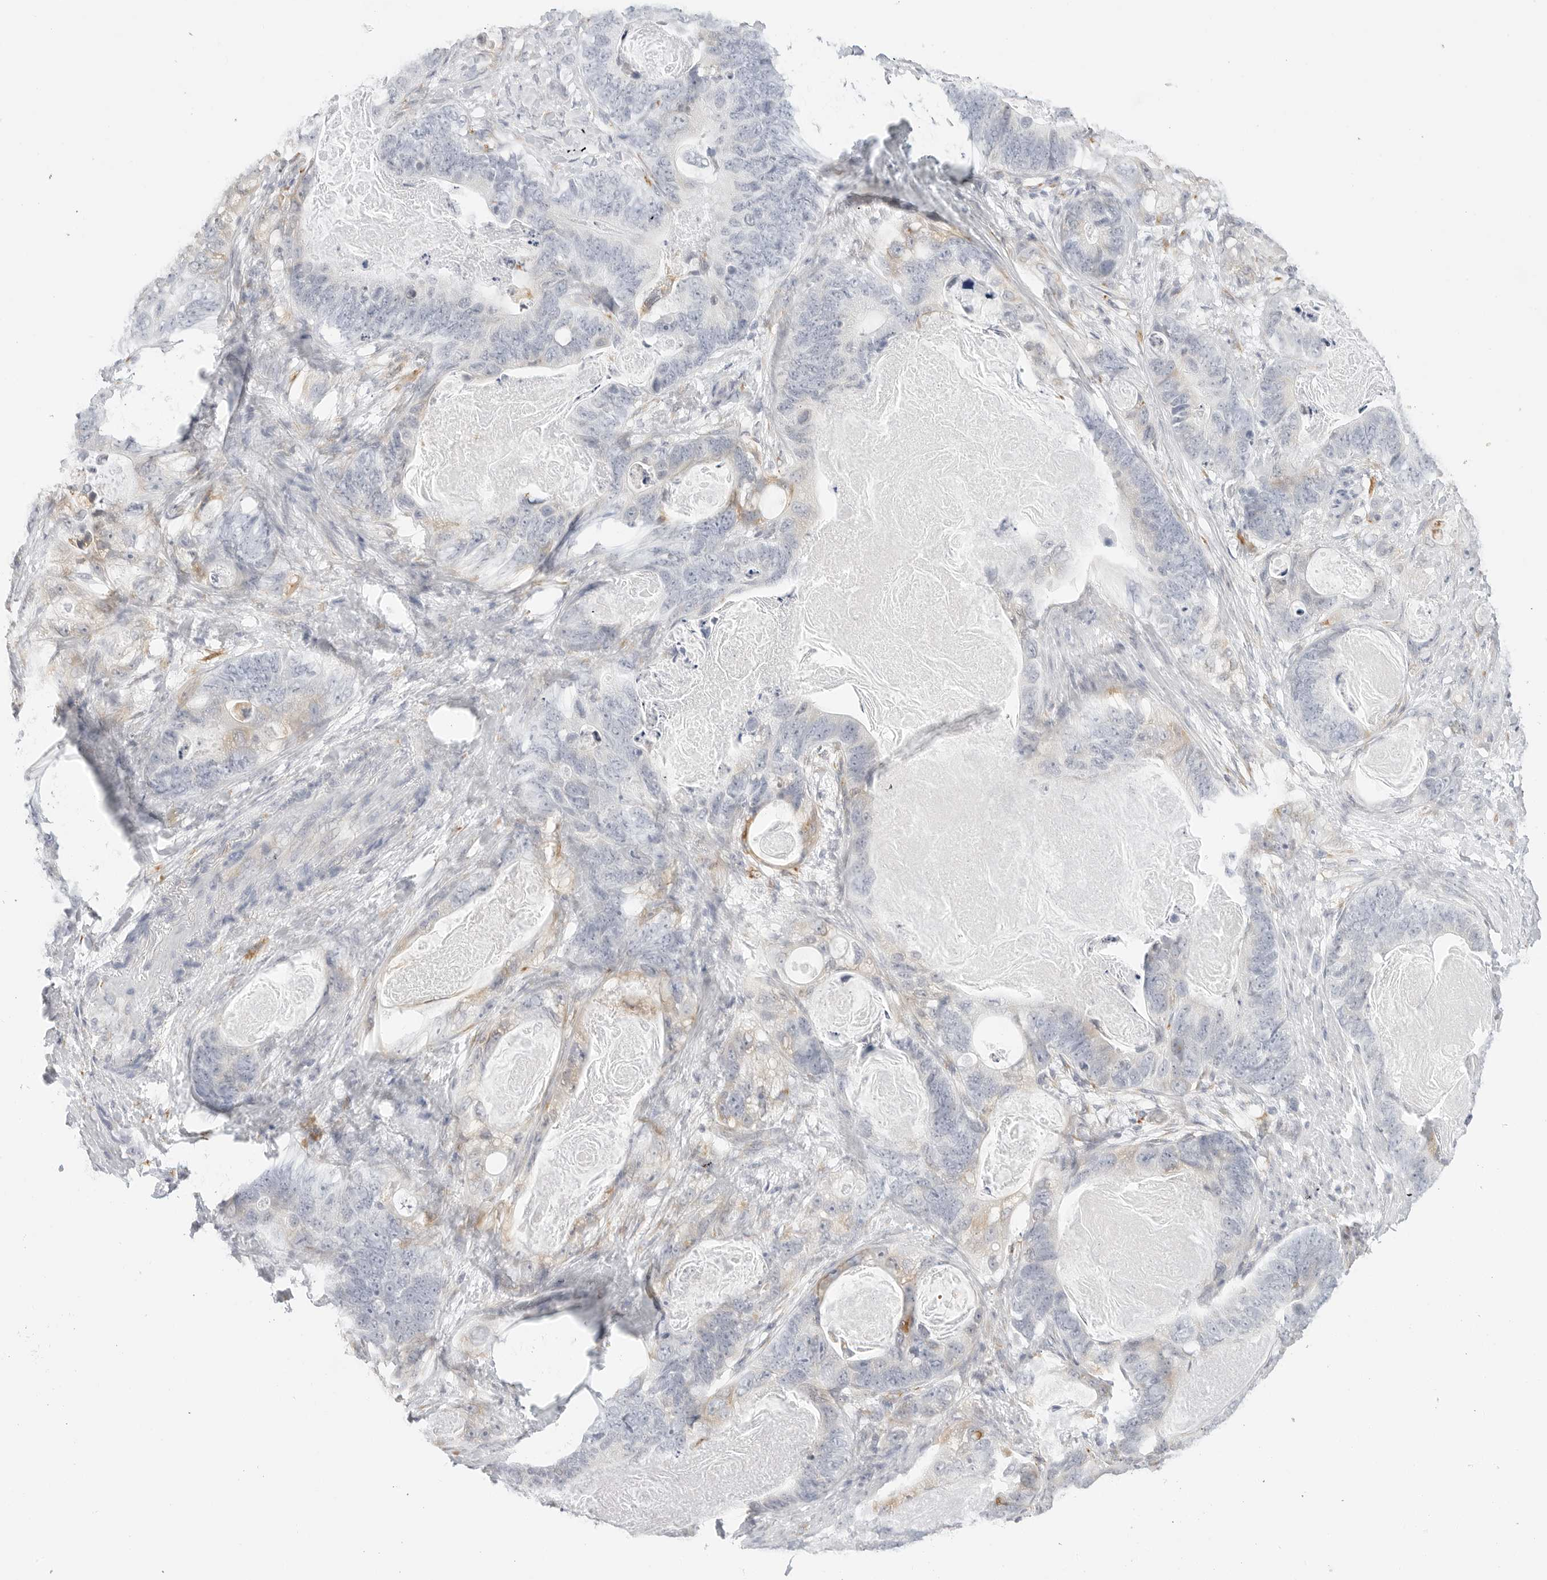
{"staining": {"intensity": "negative", "quantity": "none", "location": "none"}, "tissue": "stomach cancer", "cell_type": "Tumor cells", "image_type": "cancer", "snomed": [{"axis": "morphology", "description": "Normal tissue, NOS"}, {"axis": "morphology", "description": "Adenocarcinoma, NOS"}, {"axis": "topography", "description": "Stomach"}], "caption": "Stomach cancer stained for a protein using immunohistochemistry (IHC) reveals no expression tumor cells.", "gene": "THEM4", "patient": {"sex": "female", "age": 89}}